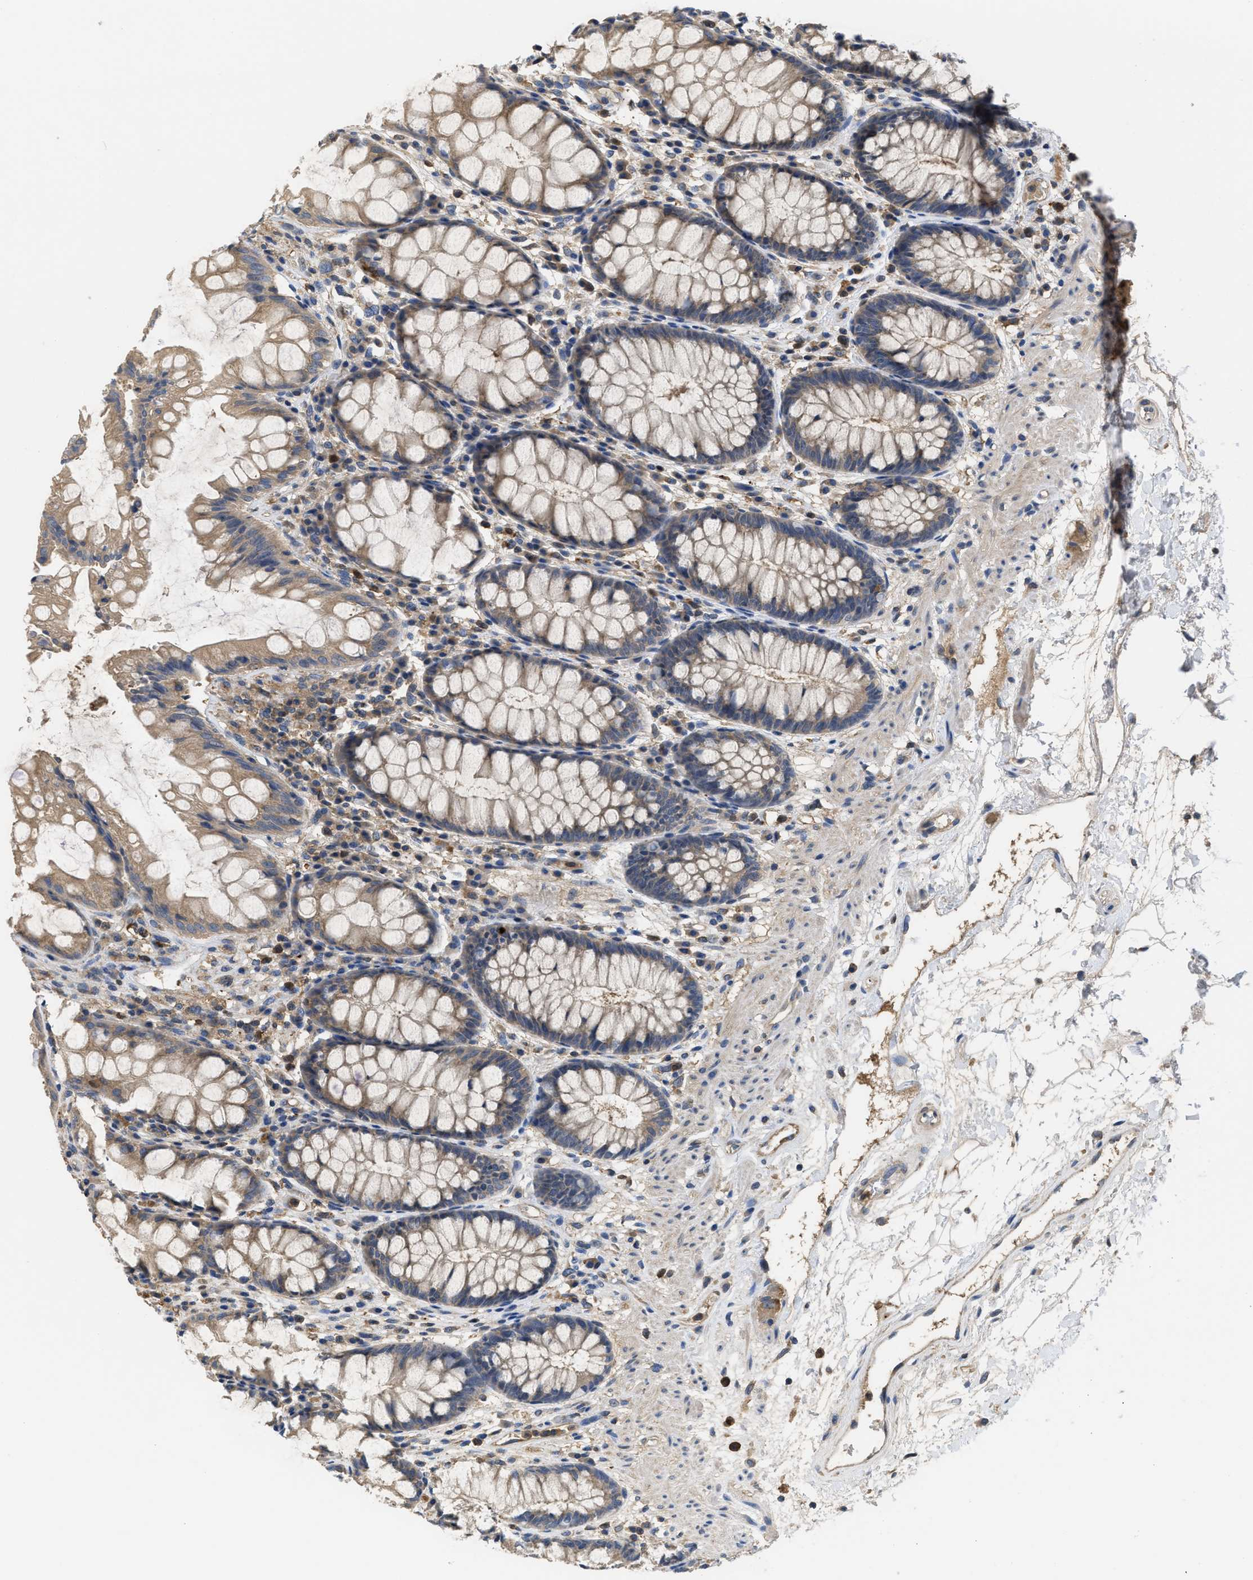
{"staining": {"intensity": "weak", "quantity": ">75%", "location": "cytoplasmic/membranous"}, "tissue": "rectum", "cell_type": "Glandular cells", "image_type": "normal", "snomed": [{"axis": "morphology", "description": "Normal tissue, NOS"}, {"axis": "topography", "description": "Rectum"}], "caption": "This micrograph displays unremarkable rectum stained with immunohistochemistry to label a protein in brown. The cytoplasmic/membranous of glandular cells show weak positivity for the protein. Nuclei are counter-stained blue.", "gene": "RNF216", "patient": {"sex": "male", "age": 64}}